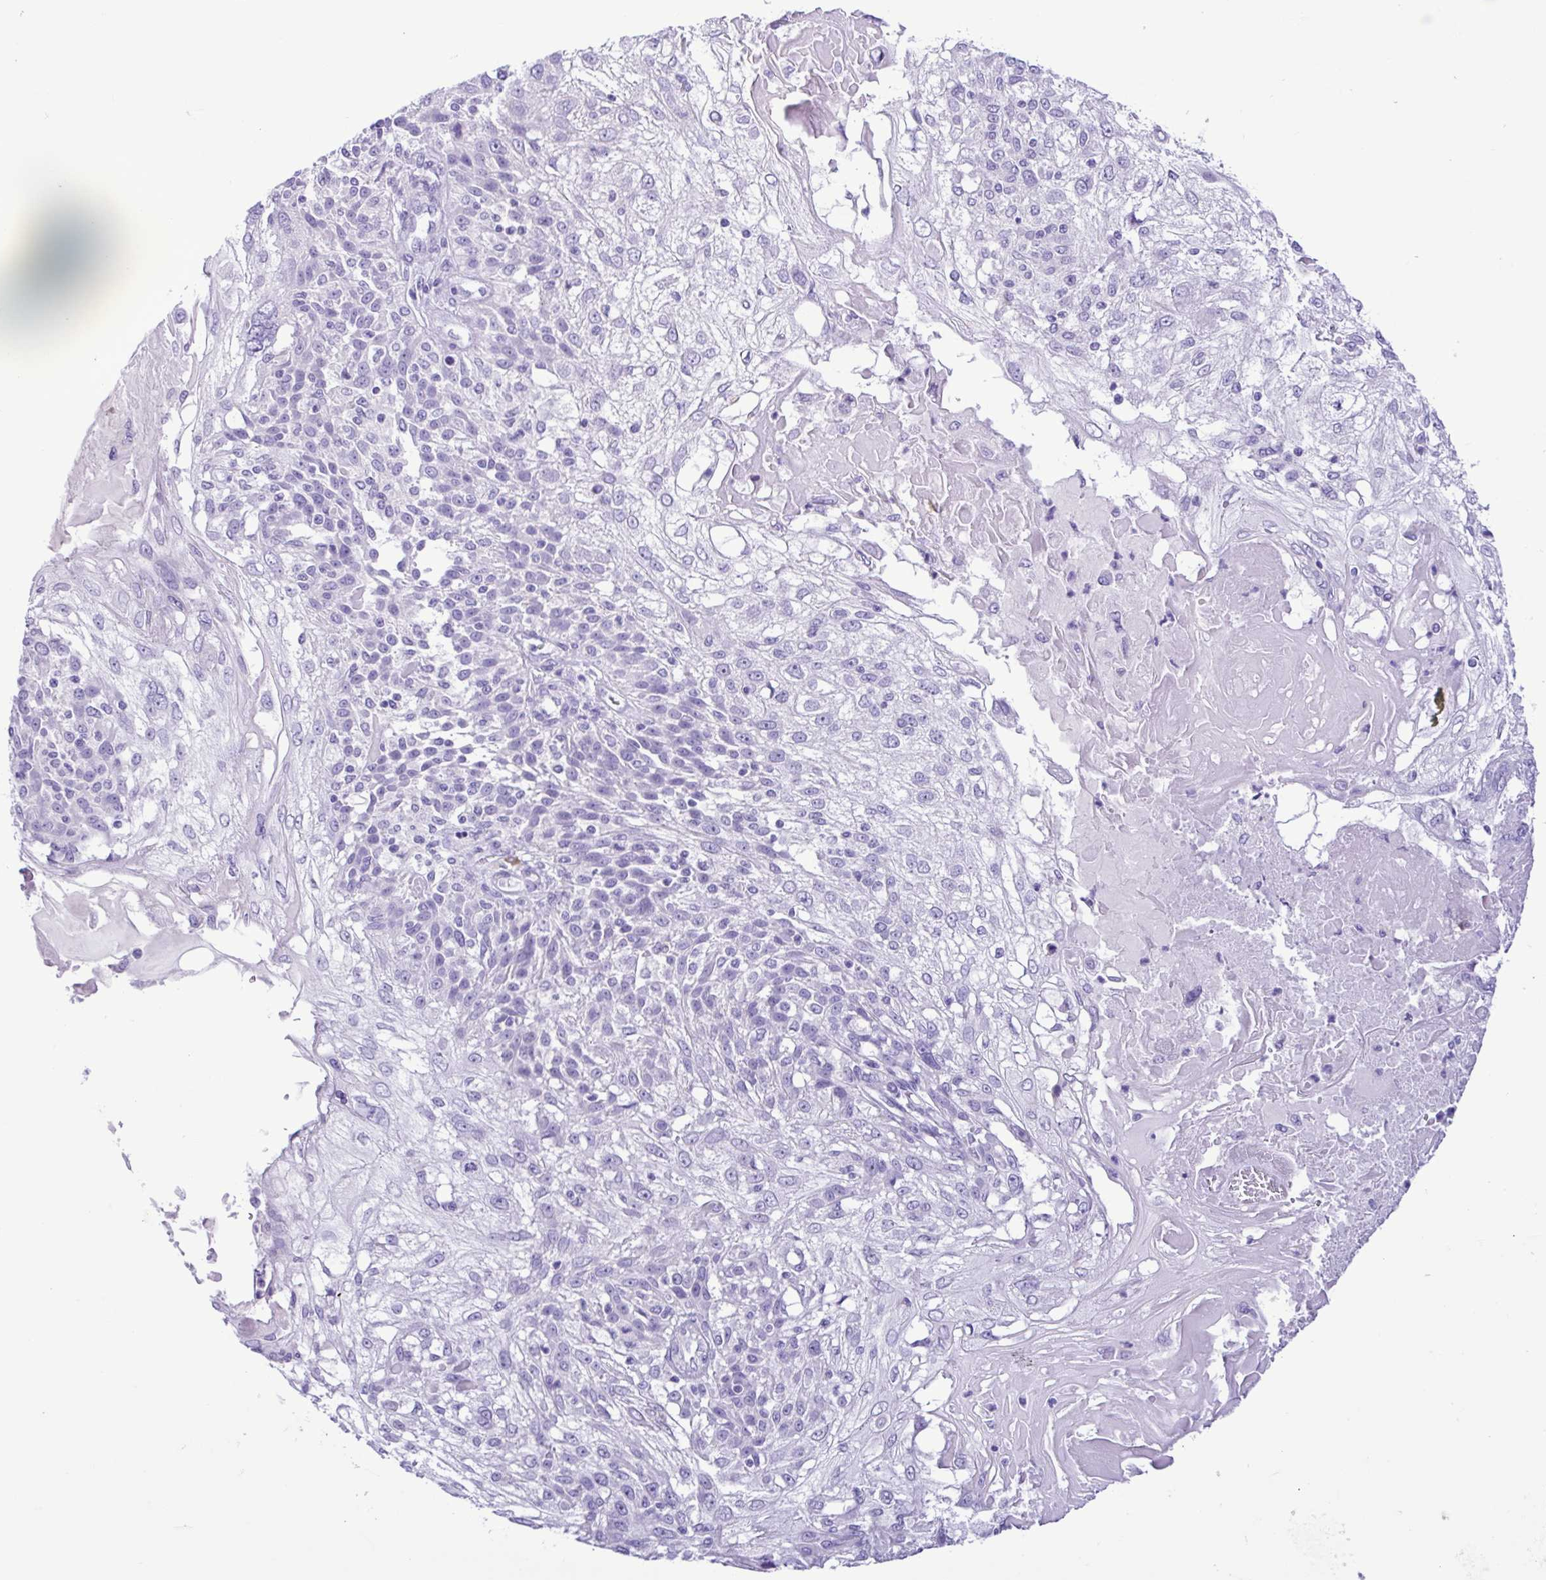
{"staining": {"intensity": "negative", "quantity": "none", "location": "none"}, "tissue": "skin cancer", "cell_type": "Tumor cells", "image_type": "cancer", "snomed": [{"axis": "morphology", "description": "Normal tissue, NOS"}, {"axis": "morphology", "description": "Squamous cell carcinoma, NOS"}, {"axis": "topography", "description": "Skin"}], "caption": "The photomicrograph exhibits no significant staining in tumor cells of squamous cell carcinoma (skin).", "gene": "SPATA16", "patient": {"sex": "female", "age": 83}}